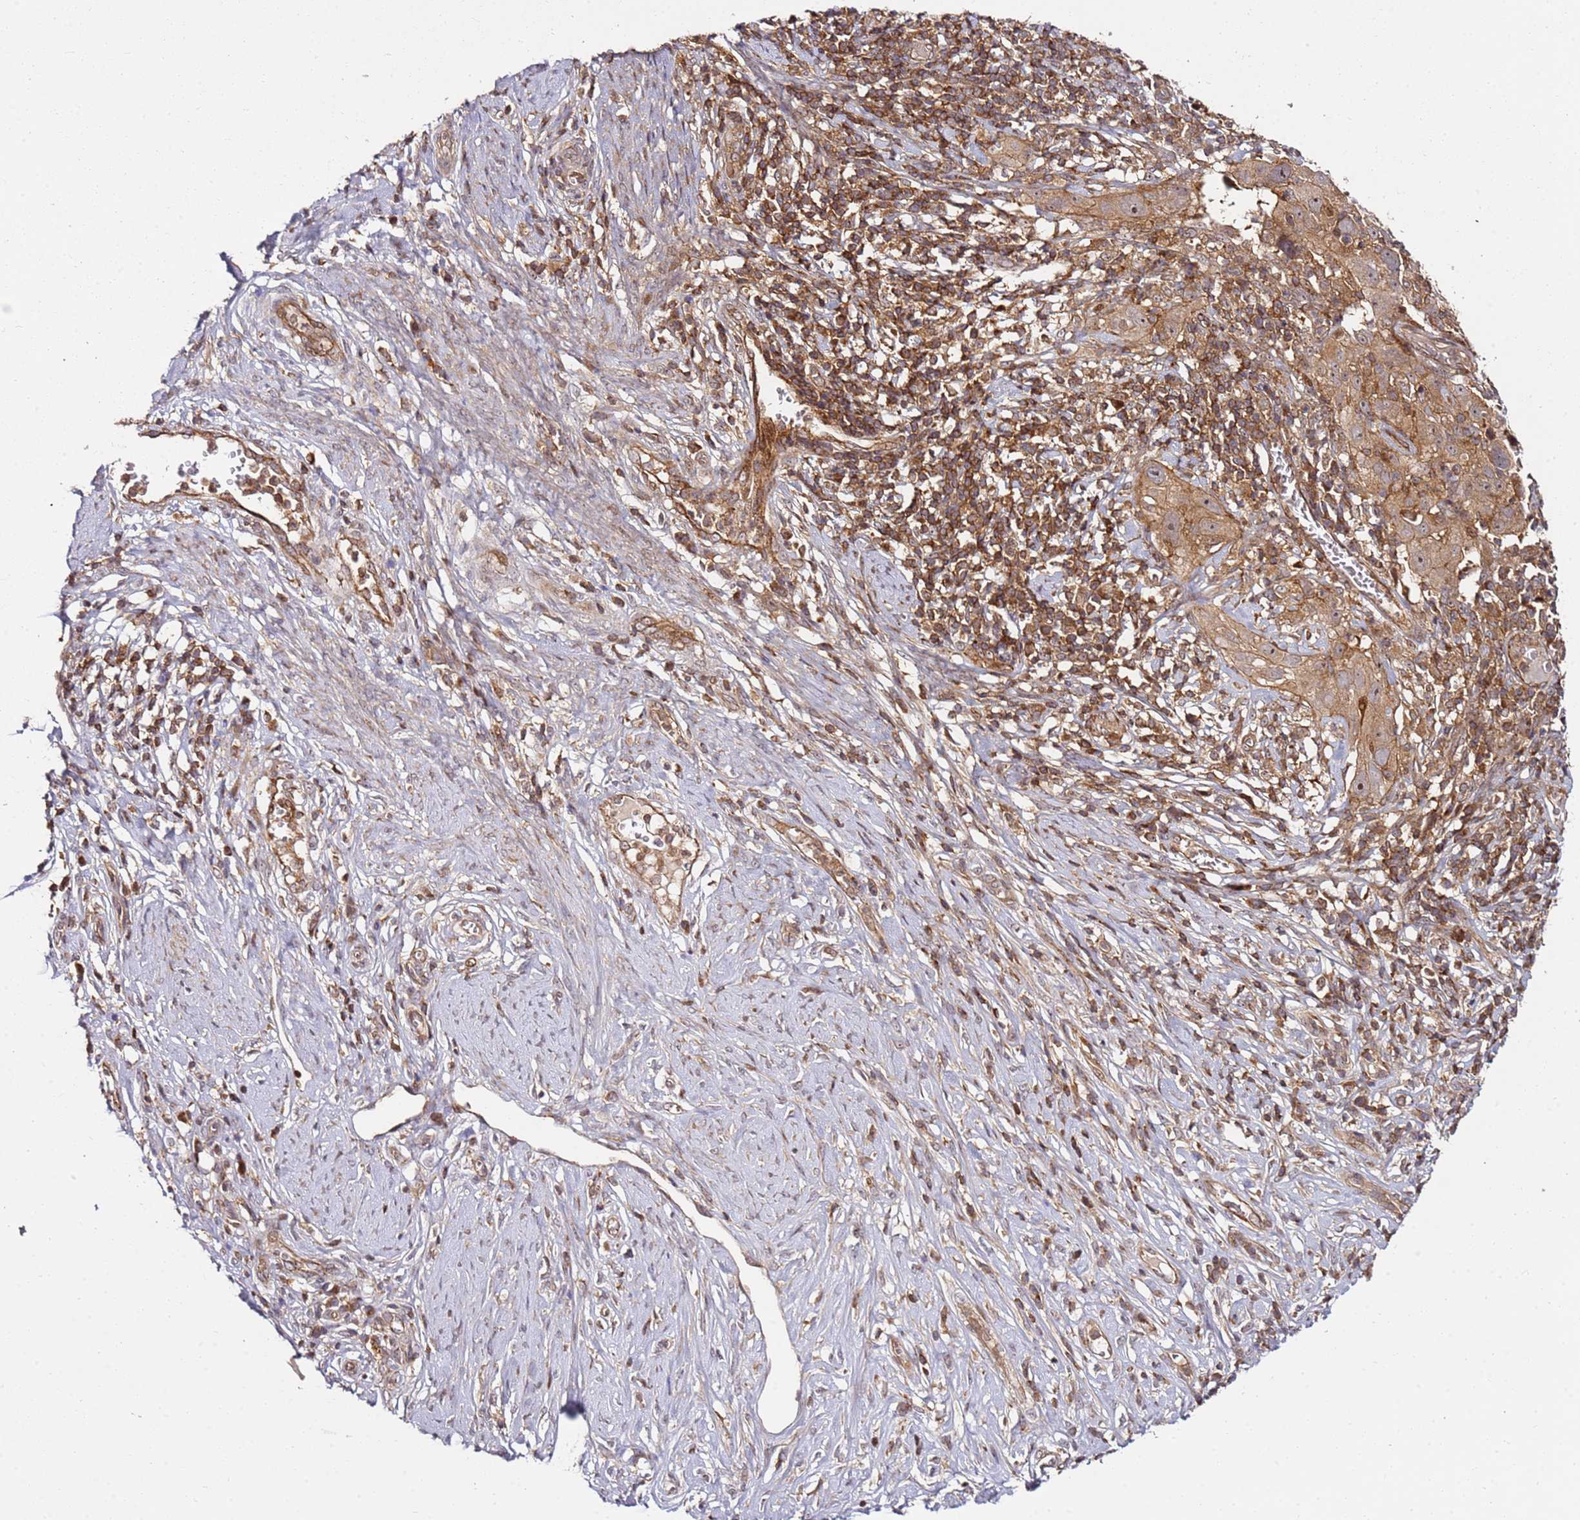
{"staining": {"intensity": "moderate", "quantity": ">75%", "location": "cytoplasmic/membranous,nuclear"}, "tissue": "cervical cancer", "cell_type": "Tumor cells", "image_type": "cancer", "snomed": [{"axis": "morphology", "description": "Squamous cell carcinoma, NOS"}, {"axis": "topography", "description": "Cervix"}], "caption": "Brown immunohistochemical staining in cervical squamous cell carcinoma displays moderate cytoplasmic/membranous and nuclear staining in about >75% of tumor cells.", "gene": "PRMT7", "patient": {"sex": "female", "age": 31}}